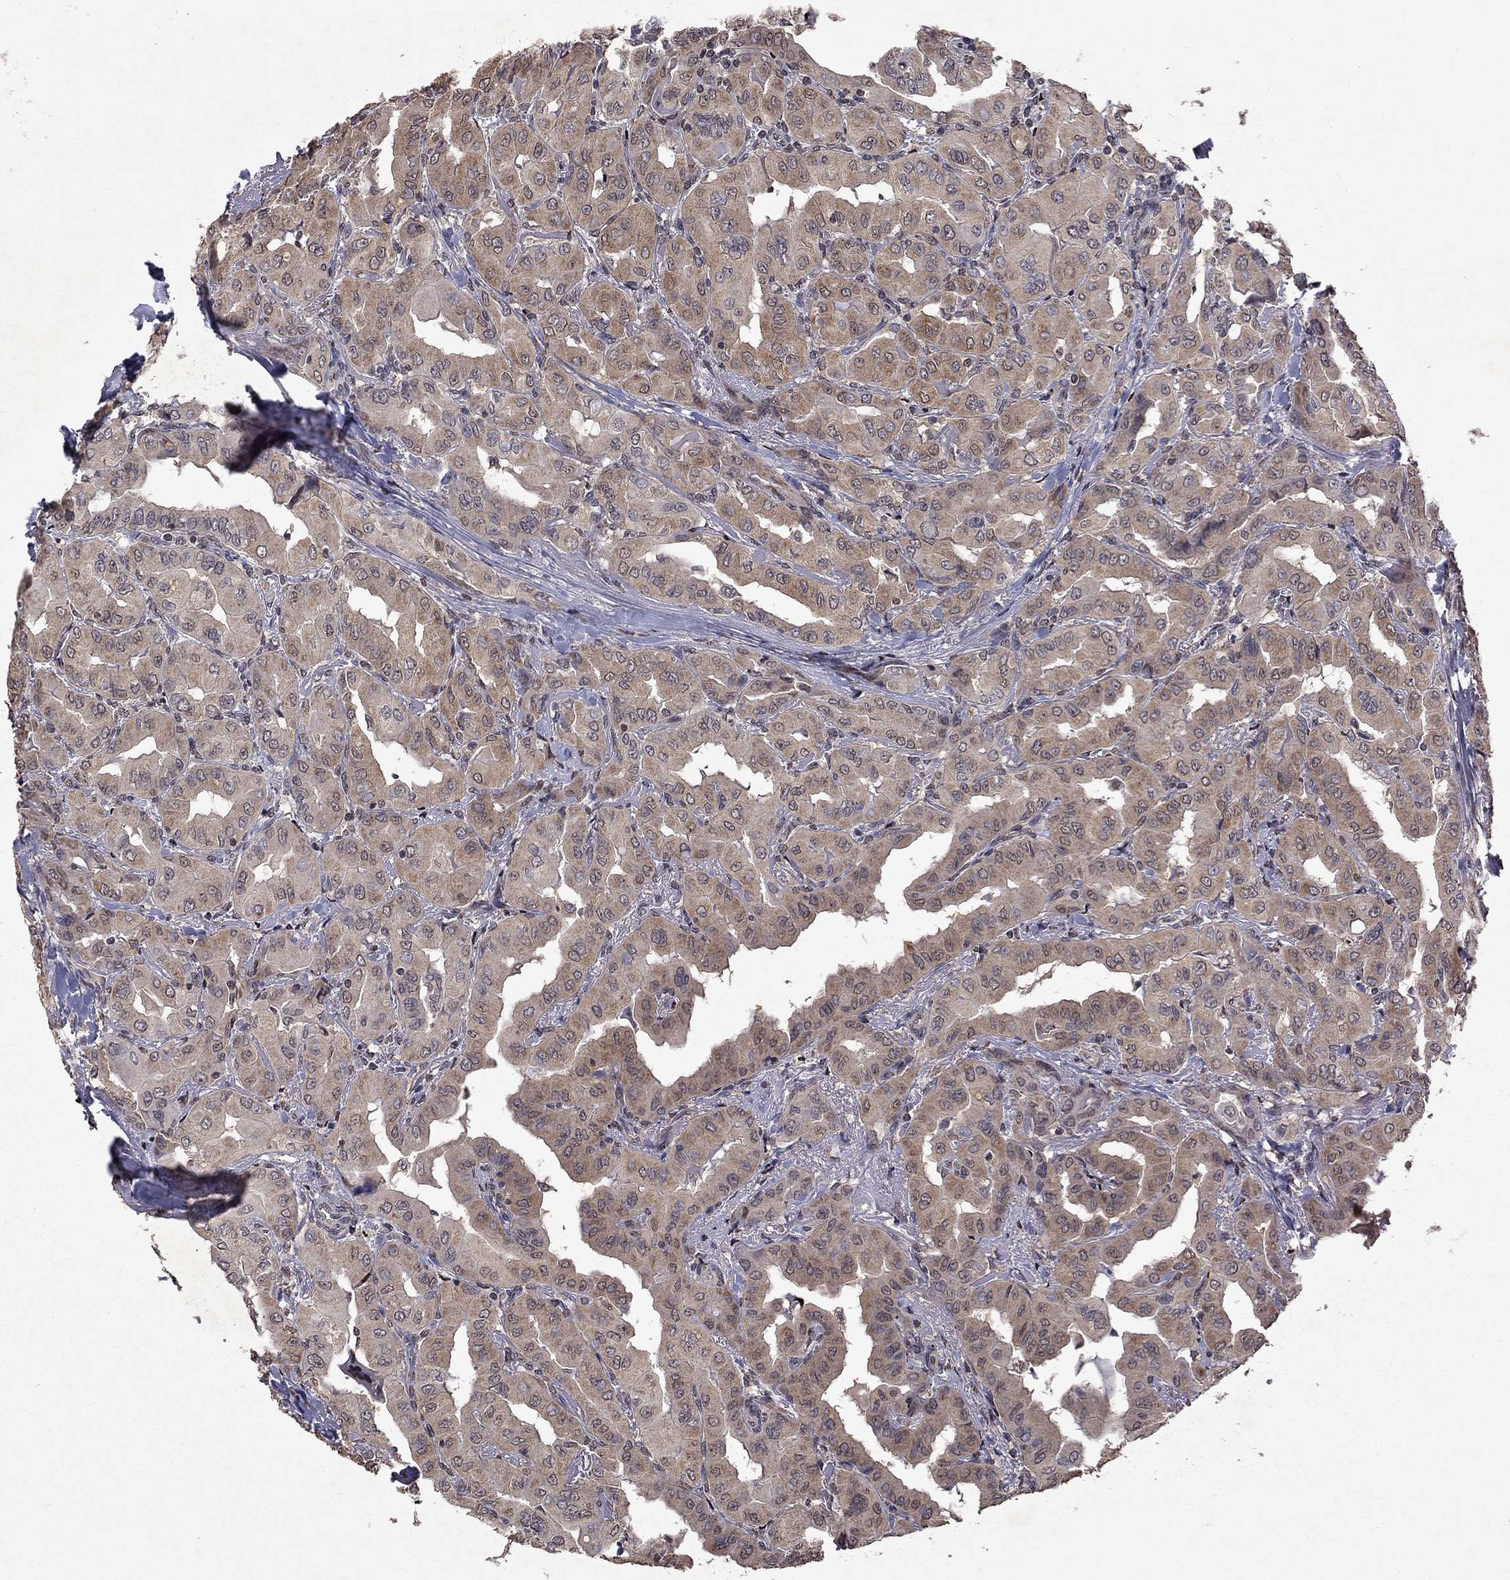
{"staining": {"intensity": "weak", "quantity": ">75%", "location": "cytoplasmic/membranous"}, "tissue": "thyroid cancer", "cell_type": "Tumor cells", "image_type": "cancer", "snomed": [{"axis": "morphology", "description": "Normal tissue, NOS"}, {"axis": "morphology", "description": "Papillary adenocarcinoma, NOS"}, {"axis": "topography", "description": "Thyroid gland"}], "caption": "IHC image of papillary adenocarcinoma (thyroid) stained for a protein (brown), which reveals low levels of weak cytoplasmic/membranous staining in approximately >75% of tumor cells.", "gene": "TTC38", "patient": {"sex": "female", "age": 66}}